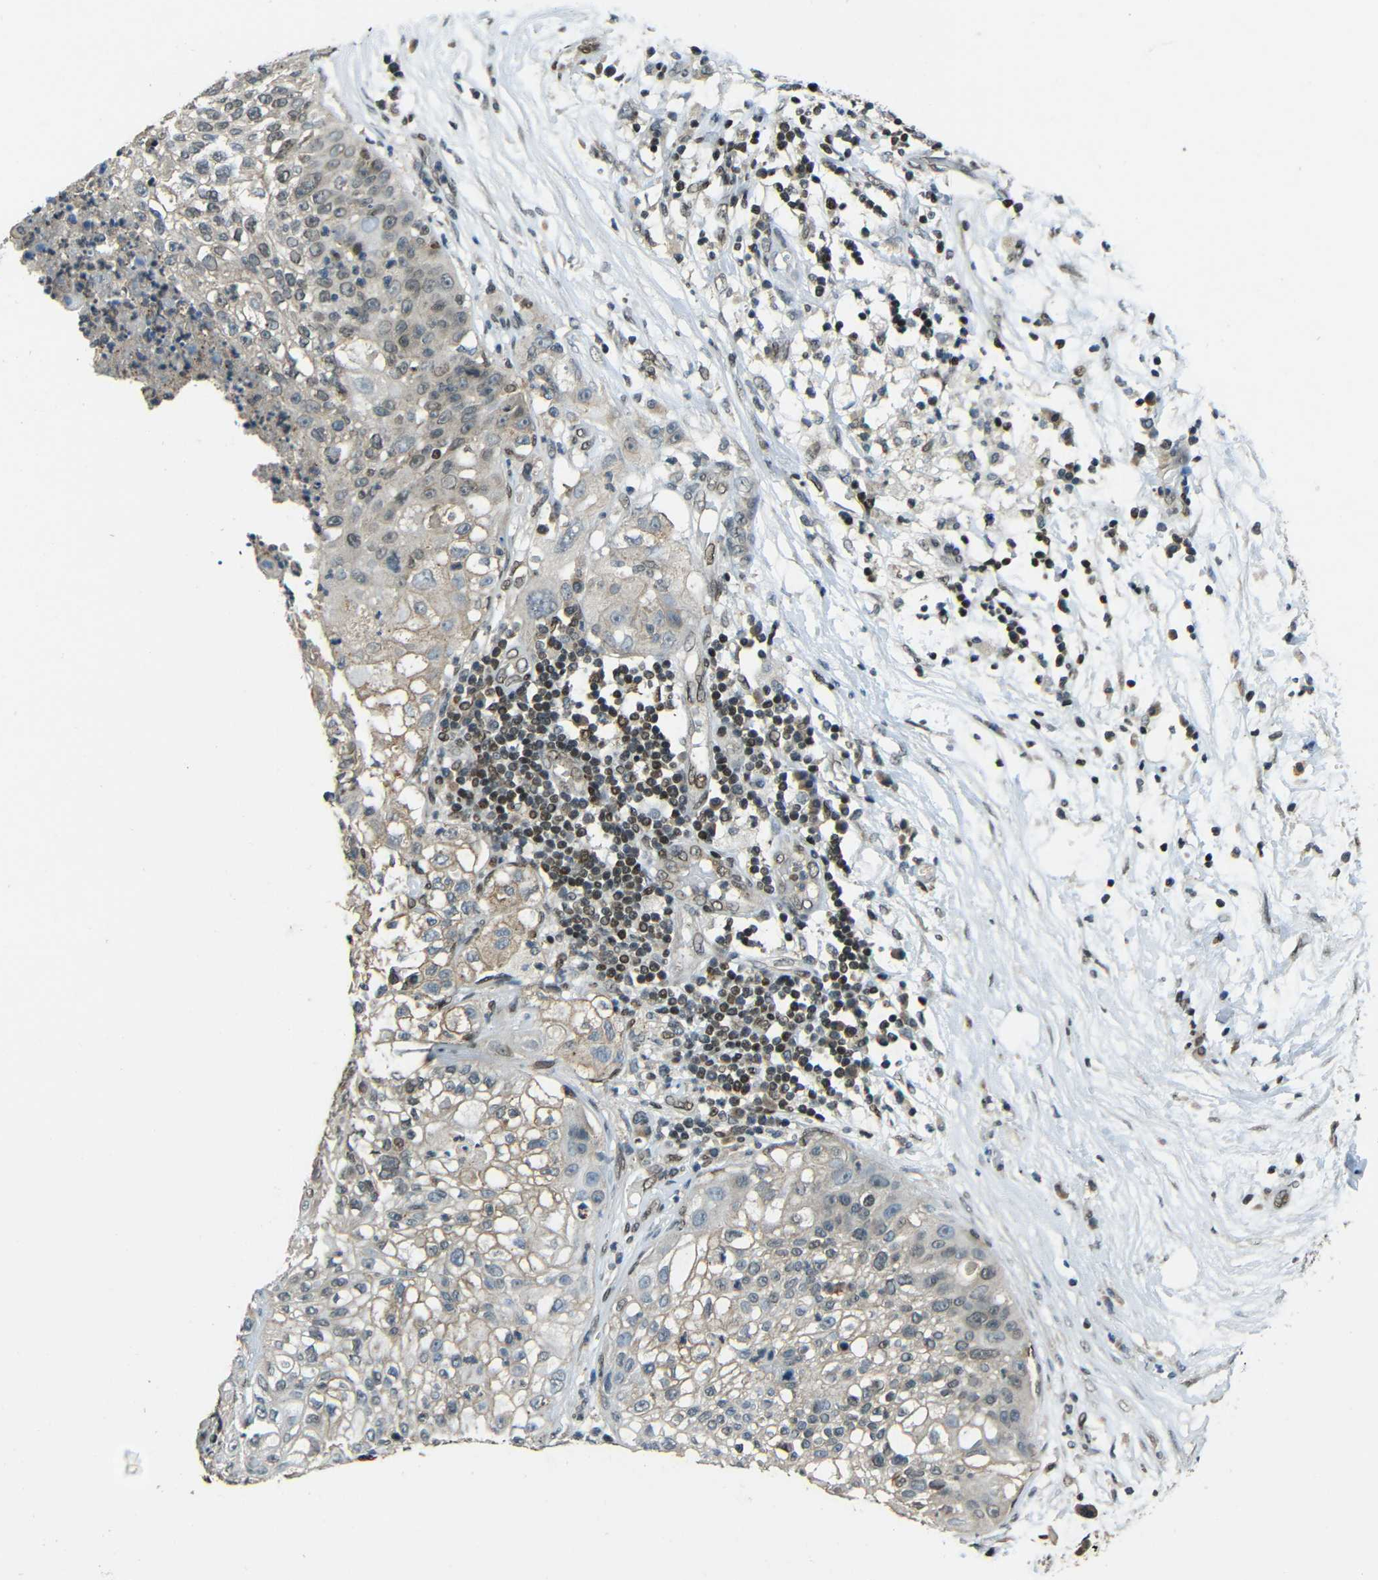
{"staining": {"intensity": "weak", "quantity": ">75%", "location": "cytoplasmic/membranous"}, "tissue": "lung cancer", "cell_type": "Tumor cells", "image_type": "cancer", "snomed": [{"axis": "morphology", "description": "Inflammation, NOS"}, {"axis": "morphology", "description": "Squamous cell carcinoma, NOS"}, {"axis": "topography", "description": "Lymph node"}, {"axis": "topography", "description": "Soft tissue"}, {"axis": "topography", "description": "Lung"}], "caption": "Immunohistochemical staining of lung cancer (squamous cell carcinoma) displays low levels of weak cytoplasmic/membranous protein expression in about >75% of tumor cells. (Stains: DAB in brown, nuclei in blue, Microscopy: brightfield microscopy at high magnification).", "gene": "PSIP1", "patient": {"sex": "male", "age": 66}}